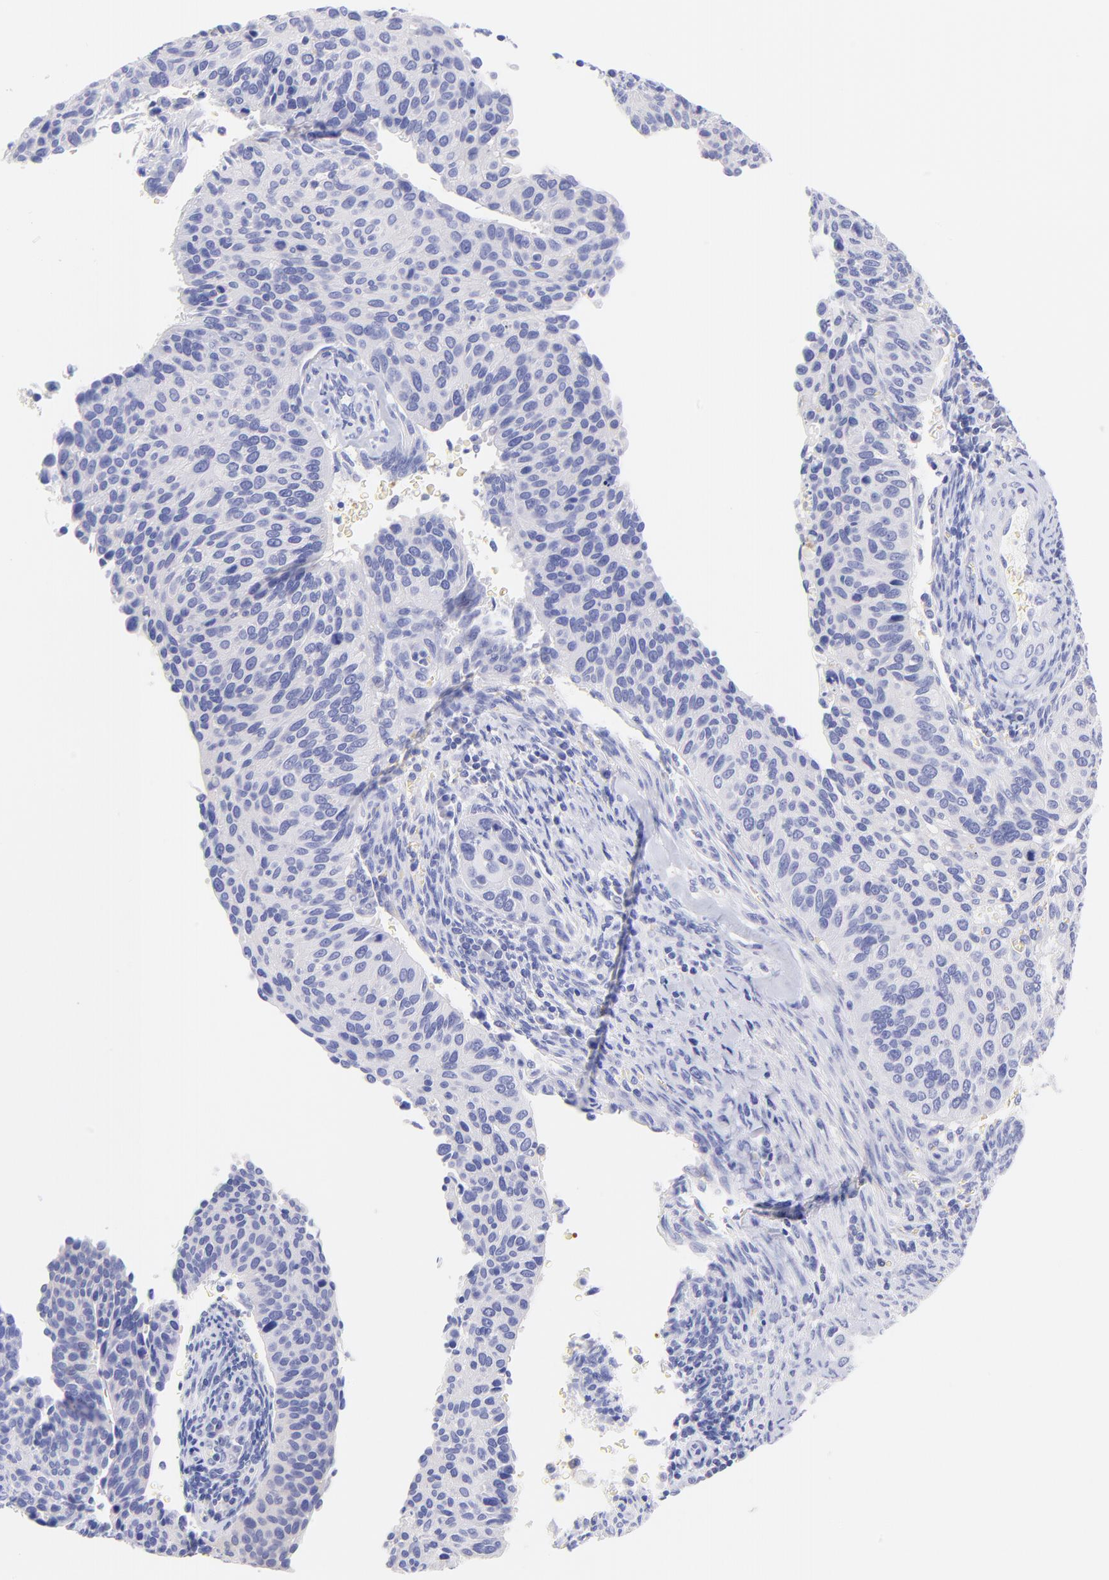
{"staining": {"intensity": "negative", "quantity": "none", "location": "none"}, "tissue": "cervical cancer", "cell_type": "Tumor cells", "image_type": "cancer", "snomed": [{"axis": "morphology", "description": "Adenocarcinoma, NOS"}, {"axis": "topography", "description": "Cervix"}], "caption": "Tumor cells are negative for protein expression in human adenocarcinoma (cervical).", "gene": "FRMPD3", "patient": {"sex": "female", "age": 29}}